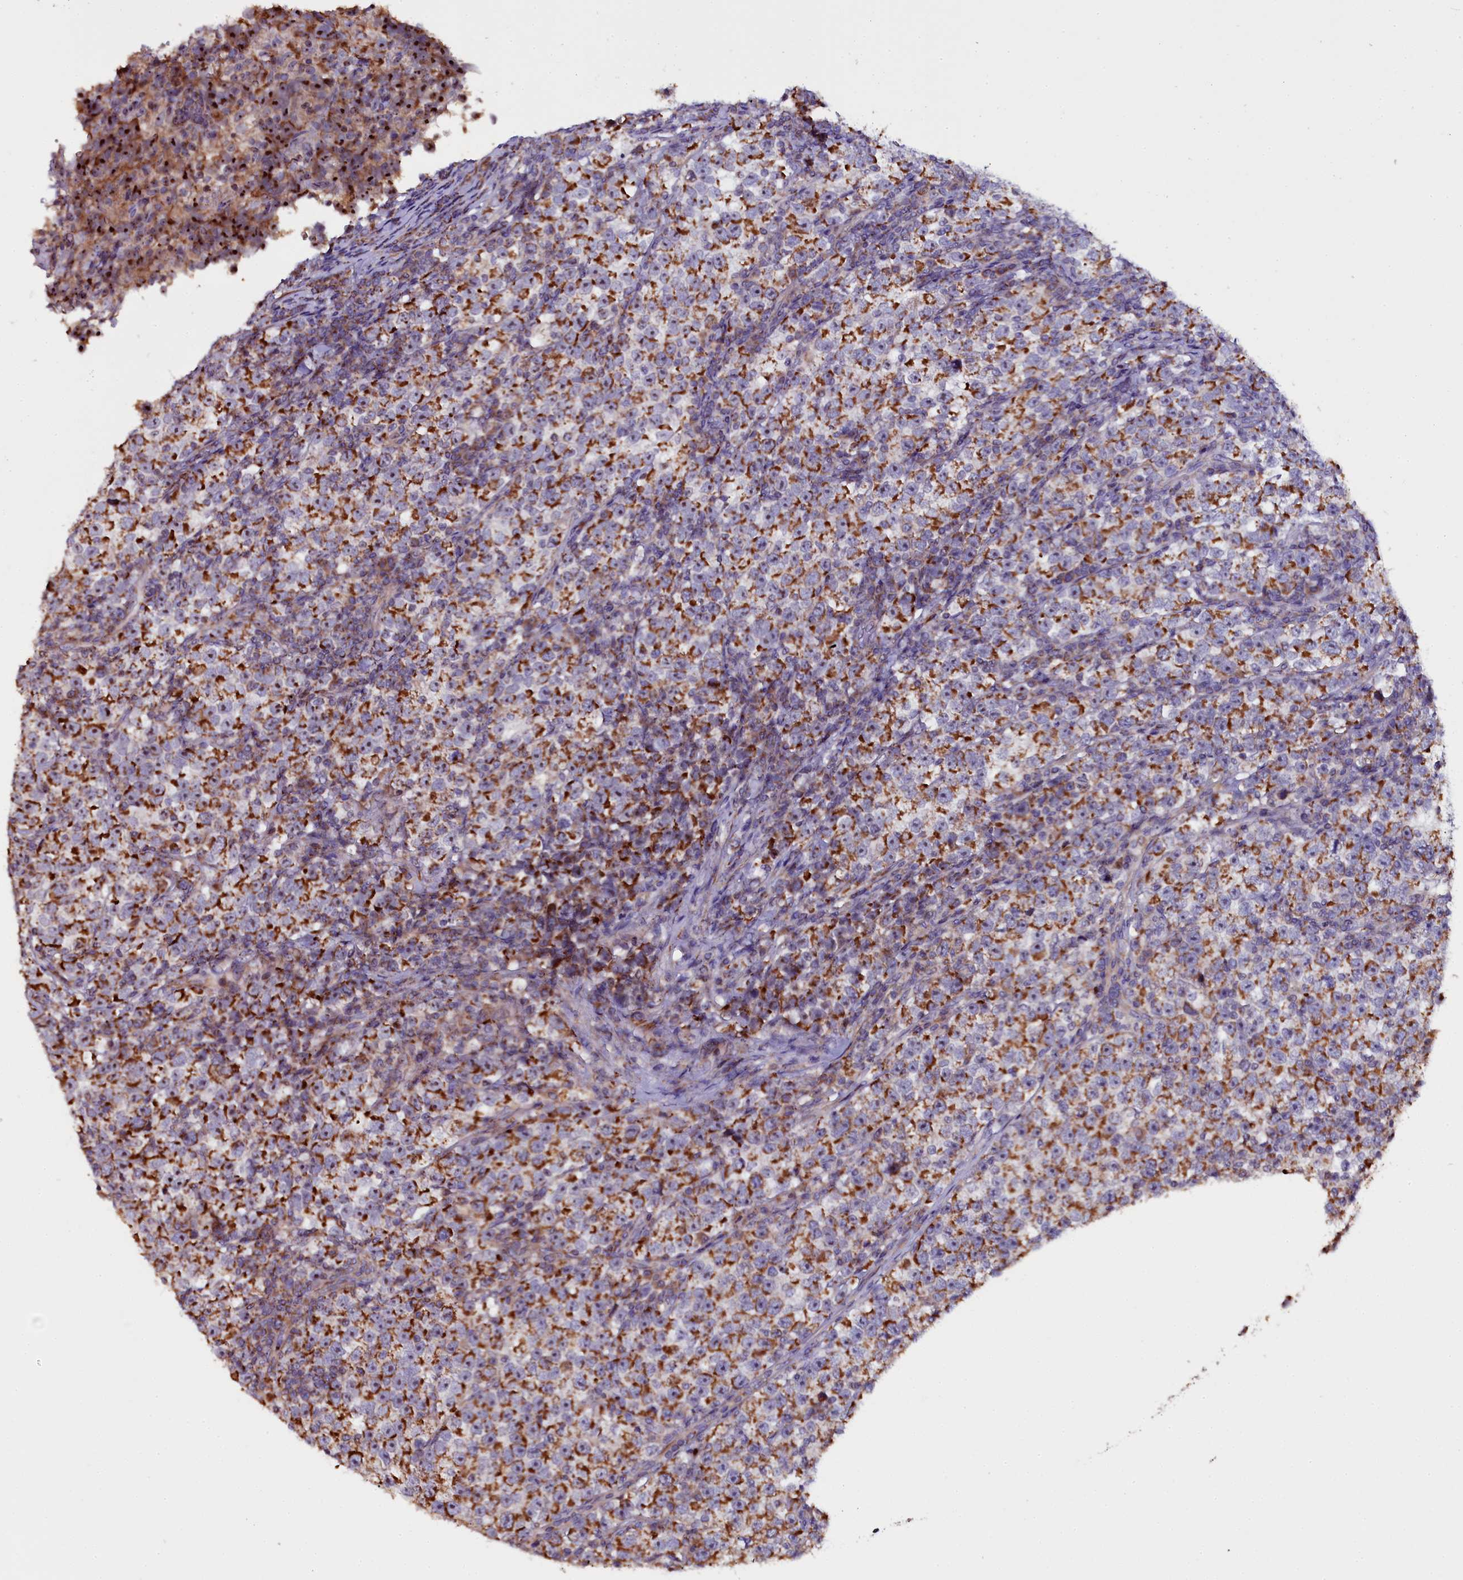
{"staining": {"intensity": "strong", "quantity": "25%-75%", "location": "cytoplasmic/membranous"}, "tissue": "testis cancer", "cell_type": "Tumor cells", "image_type": "cancer", "snomed": [{"axis": "morphology", "description": "Normal tissue, NOS"}, {"axis": "morphology", "description": "Seminoma, NOS"}, {"axis": "topography", "description": "Testis"}], "caption": "Protein expression by immunohistochemistry (IHC) shows strong cytoplasmic/membranous positivity in approximately 25%-75% of tumor cells in testis cancer.", "gene": "NAA80", "patient": {"sex": "male", "age": 43}}